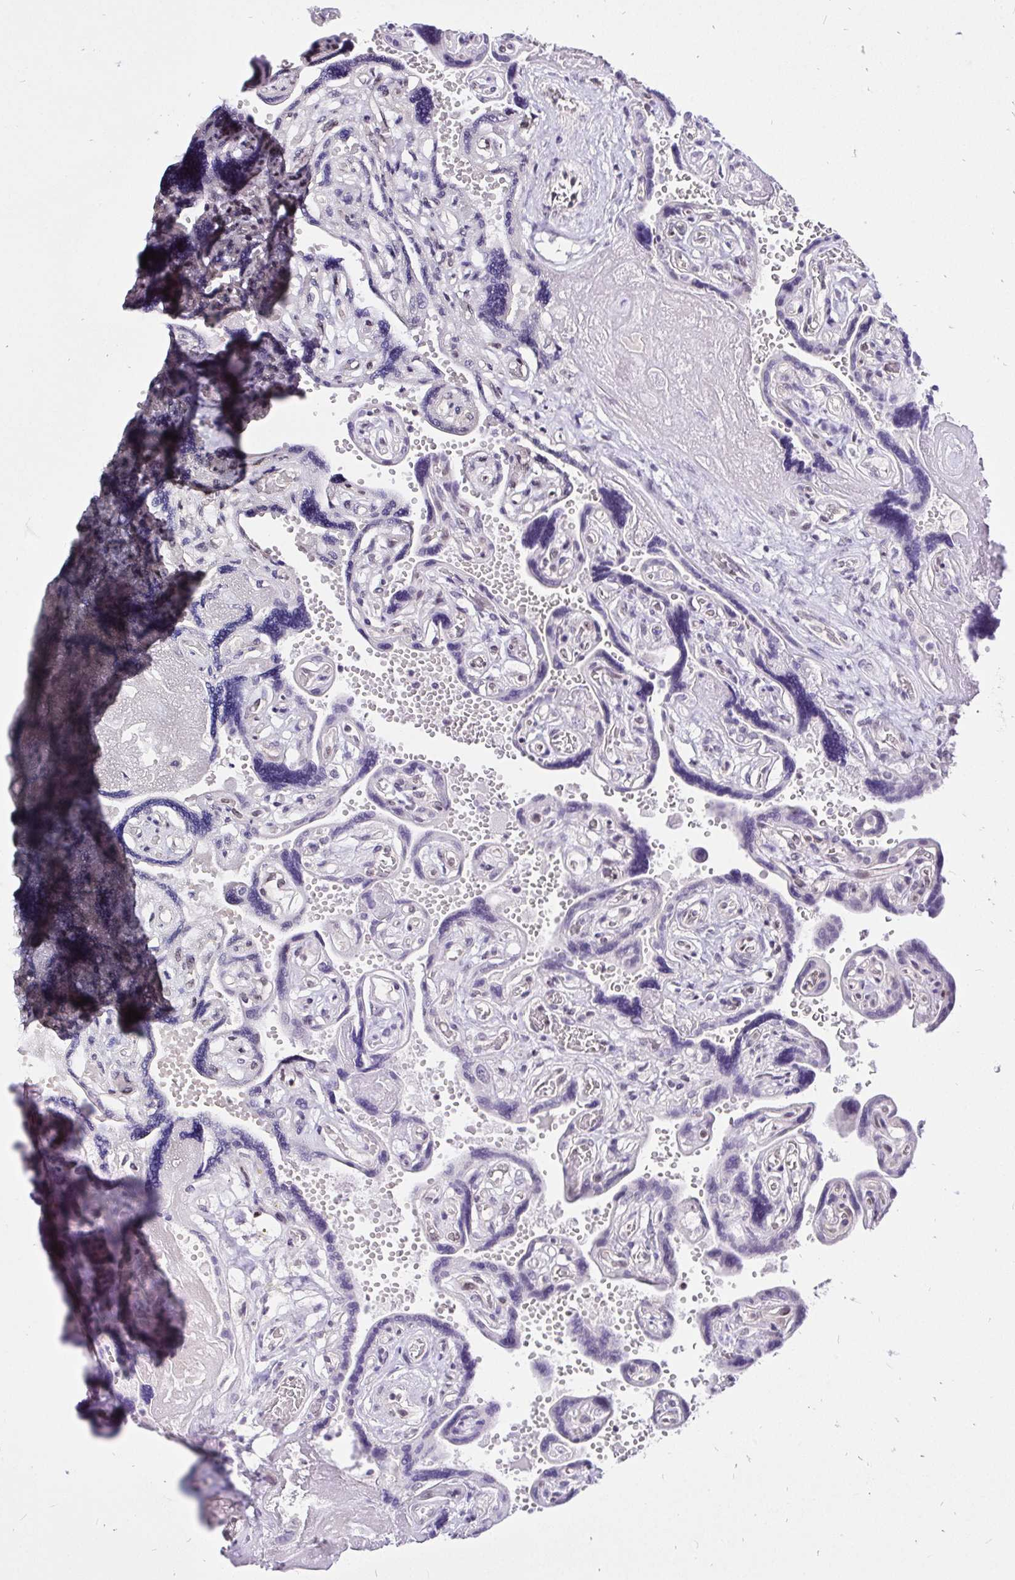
{"staining": {"intensity": "moderate", "quantity": "25%-75%", "location": "nuclear"}, "tissue": "placenta", "cell_type": "Decidual cells", "image_type": "normal", "snomed": [{"axis": "morphology", "description": "Normal tissue, NOS"}, {"axis": "topography", "description": "Placenta"}], "caption": "A high-resolution image shows immunohistochemistry (IHC) staining of normal placenta, which shows moderate nuclear staining in approximately 25%-75% of decidual cells.", "gene": "ZNF860", "patient": {"sex": "female", "age": 32}}